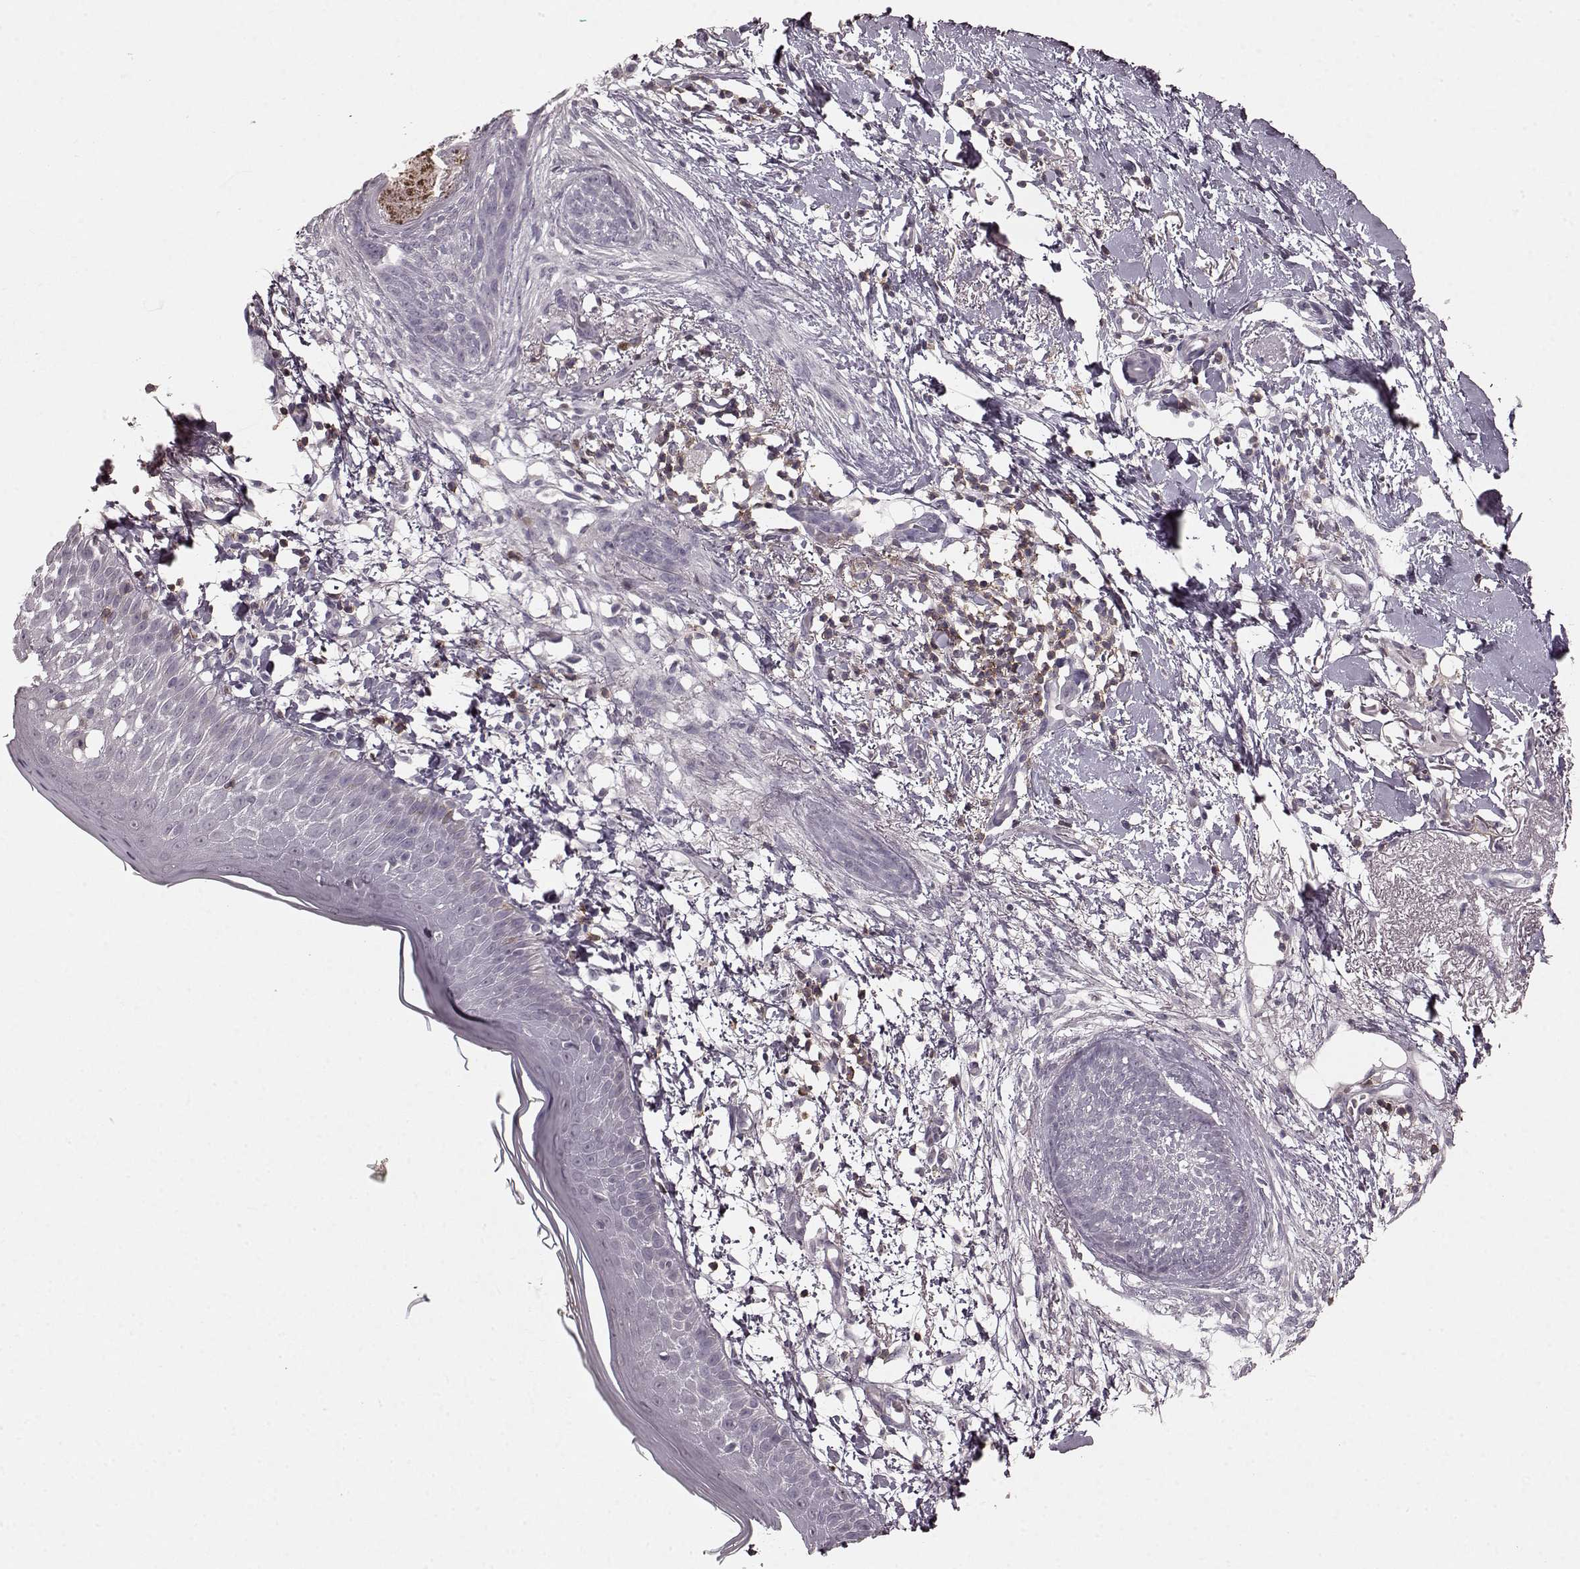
{"staining": {"intensity": "negative", "quantity": "none", "location": "none"}, "tissue": "skin cancer", "cell_type": "Tumor cells", "image_type": "cancer", "snomed": [{"axis": "morphology", "description": "Normal tissue, NOS"}, {"axis": "morphology", "description": "Basal cell carcinoma"}, {"axis": "topography", "description": "Skin"}], "caption": "Immunohistochemistry micrograph of neoplastic tissue: basal cell carcinoma (skin) stained with DAB (3,3'-diaminobenzidine) shows no significant protein staining in tumor cells. (DAB (3,3'-diaminobenzidine) immunohistochemistry (IHC) with hematoxylin counter stain).", "gene": "CD28", "patient": {"sex": "male", "age": 84}}